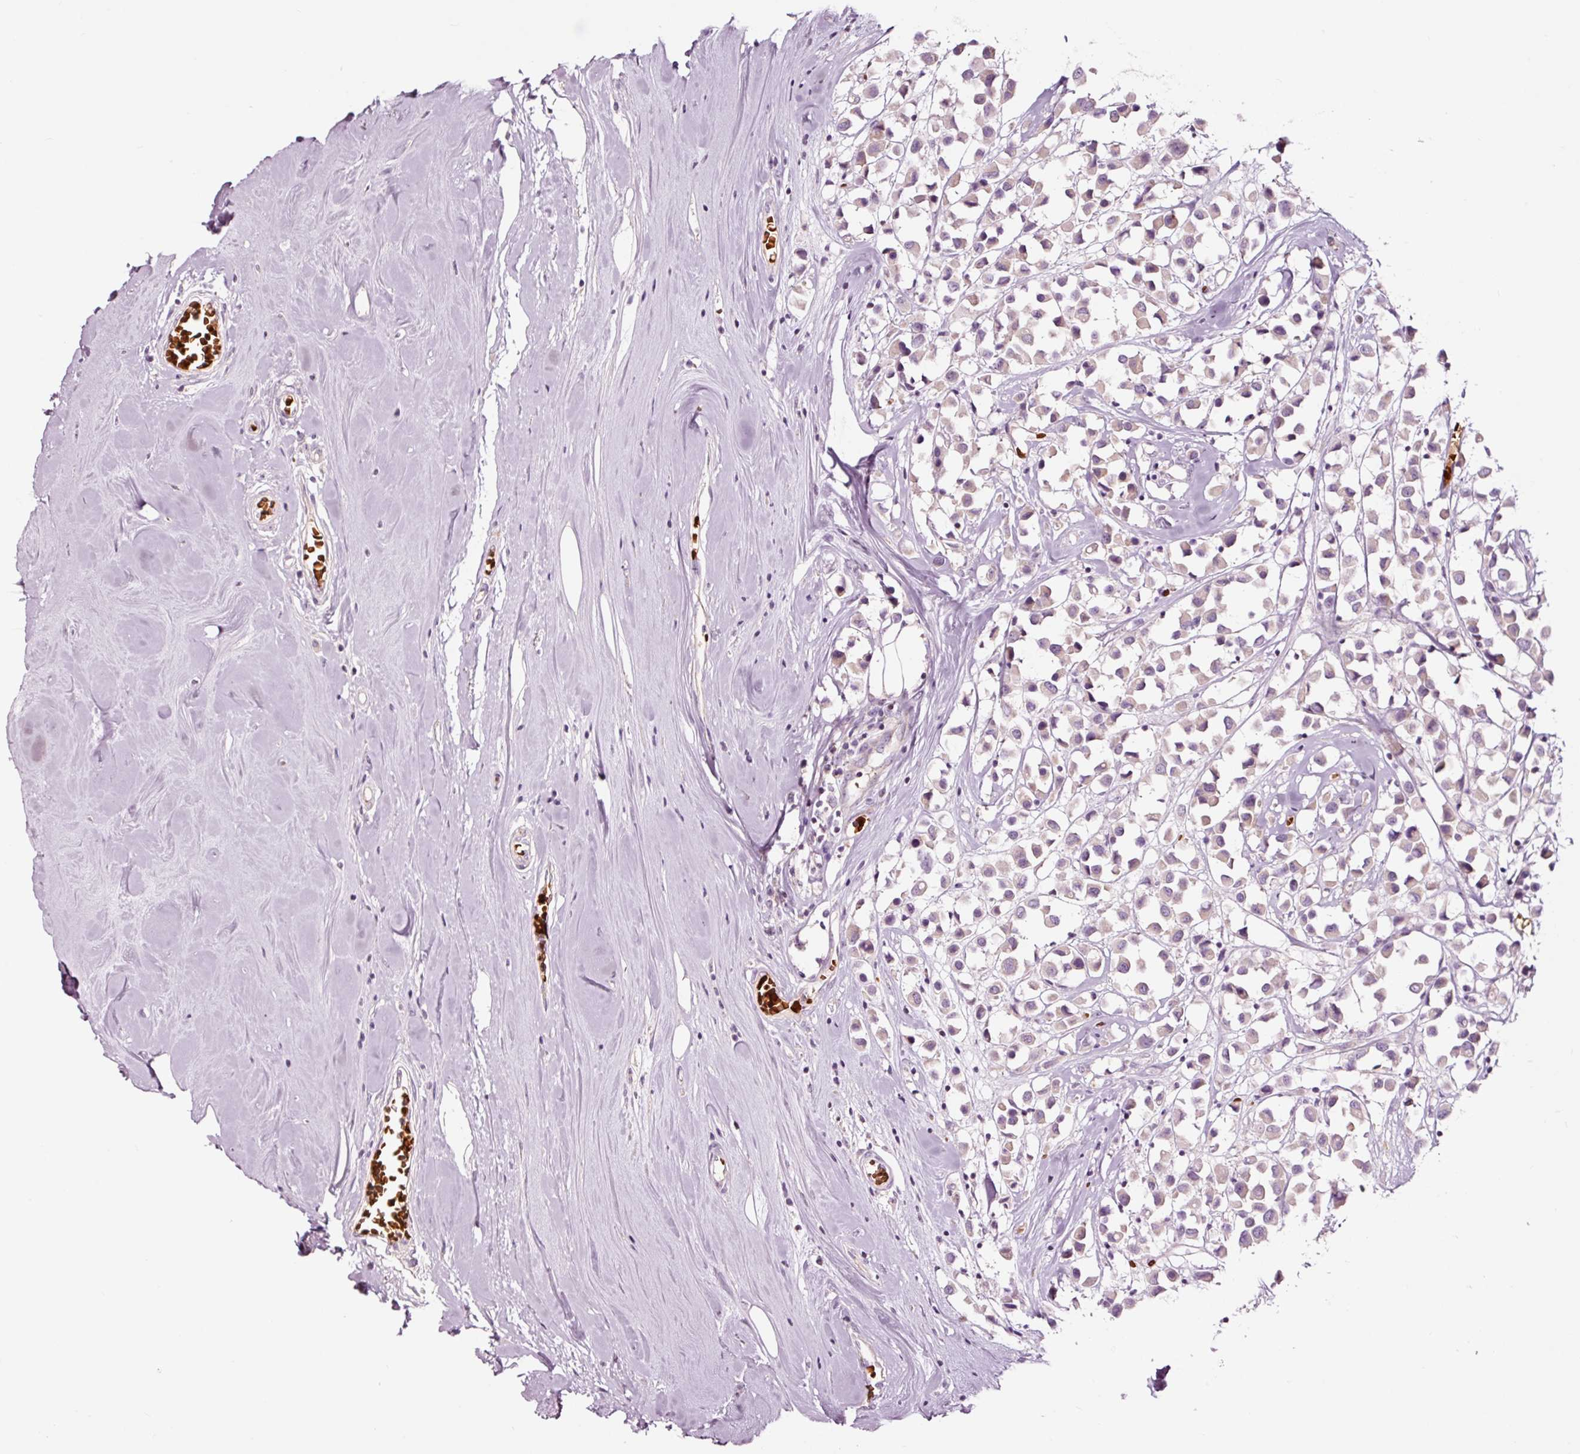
{"staining": {"intensity": "weak", "quantity": "<25%", "location": "cytoplasmic/membranous"}, "tissue": "breast cancer", "cell_type": "Tumor cells", "image_type": "cancer", "snomed": [{"axis": "morphology", "description": "Duct carcinoma"}, {"axis": "topography", "description": "Breast"}], "caption": "This is an IHC histopathology image of human breast cancer (infiltrating ductal carcinoma). There is no positivity in tumor cells.", "gene": "LDHAL6B", "patient": {"sex": "female", "age": 61}}